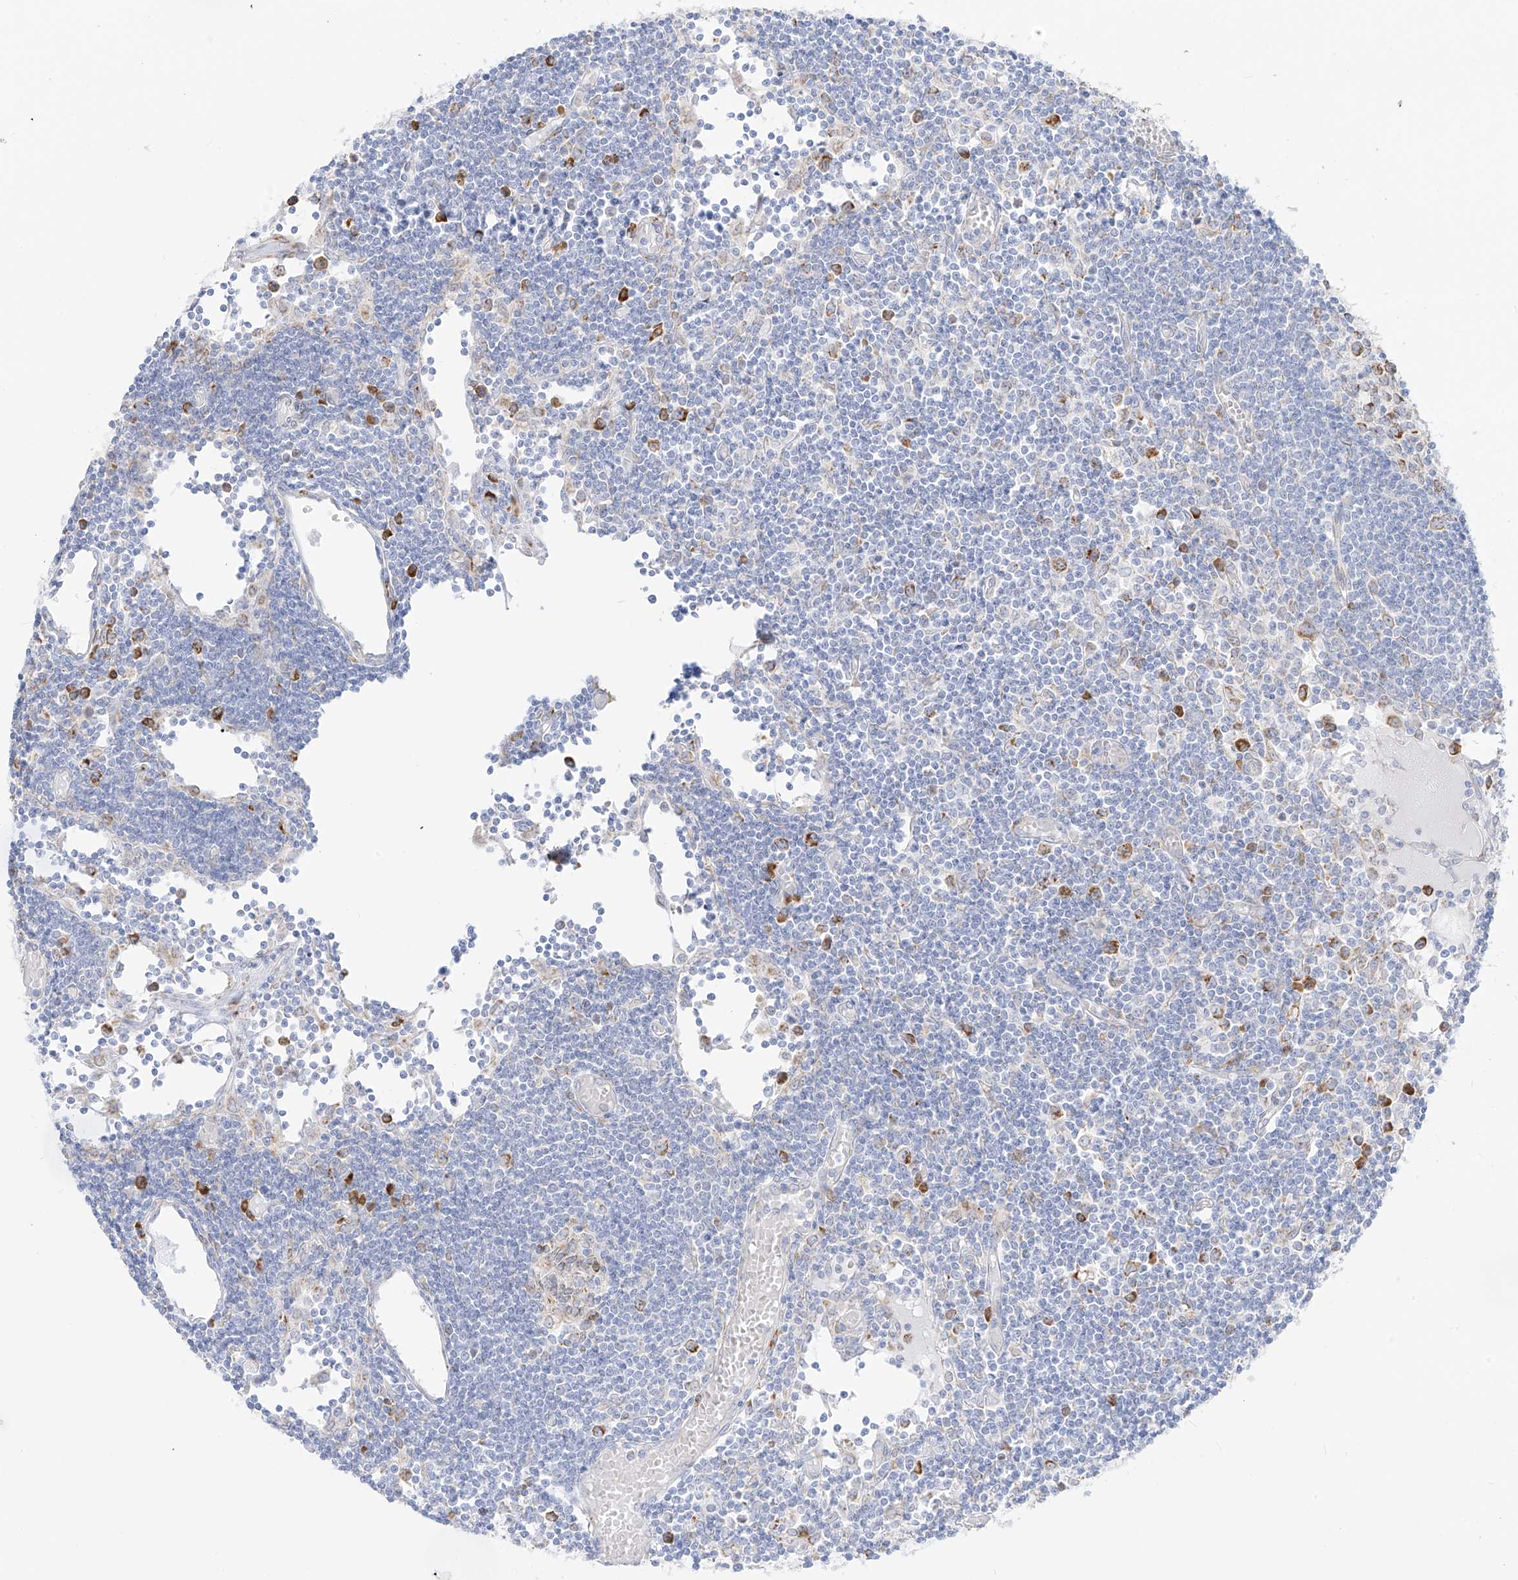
{"staining": {"intensity": "moderate", "quantity": ">75%", "location": "cytoplasmic/membranous"}, "tissue": "lymph node", "cell_type": "Germinal center cells", "image_type": "normal", "snomed": [{"axis": "morphology", "description": "Normal tissue, NOS"}, {"axis": "topography", "description": "Lymph node"}], "caption": "Germinal center cells exhibit medium levels of moderate cytoplasmic/membranous expression in about >75% of cells in normal human lymph node. Nuclei are stained in blue.", "gene": "LRRC59", "patient": {"sex": "female", "age": 11}}